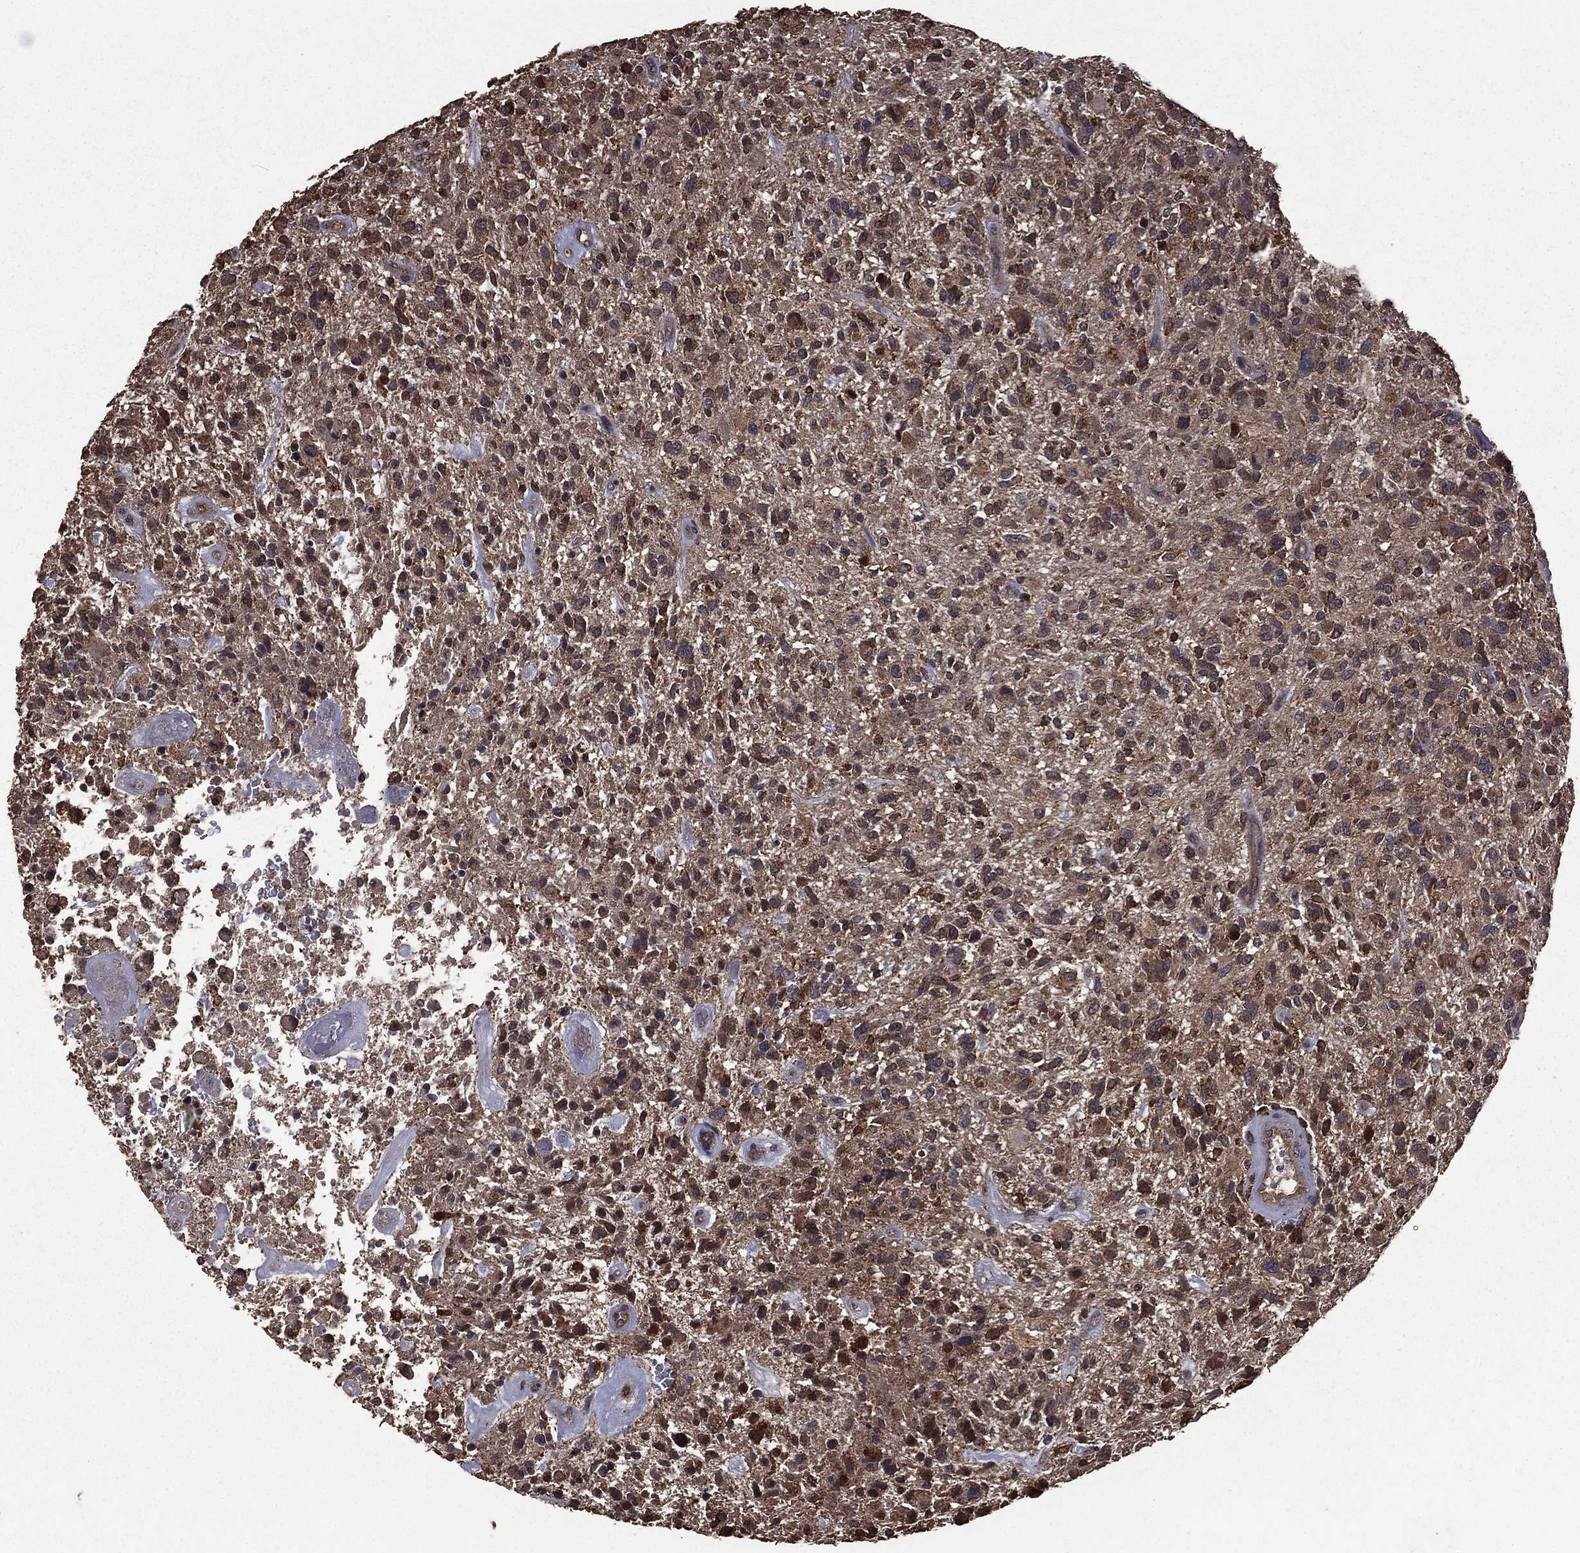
{"staining": {"intensity": "weak", "quantity": "25%-75%", "location": "cytoplasmic/membranous"}, "tissue": "glioma", "cell_type": "Tumor cells", "image_type": "cancer", "snomed": [{"axis": "morphology", "description": "Glioma, malignant, High grade"}, {"axis": "topography", "description": "Brain"}], "caption": "DAB immunohistochemical staining of human high-grade glioma (malignant) exhibits weak cytoplasmic/membranous protein staining in about 25%-75% of tumor cells.", "gene": "BIRC6", "patient": {"sex": "male", "age": 47}}